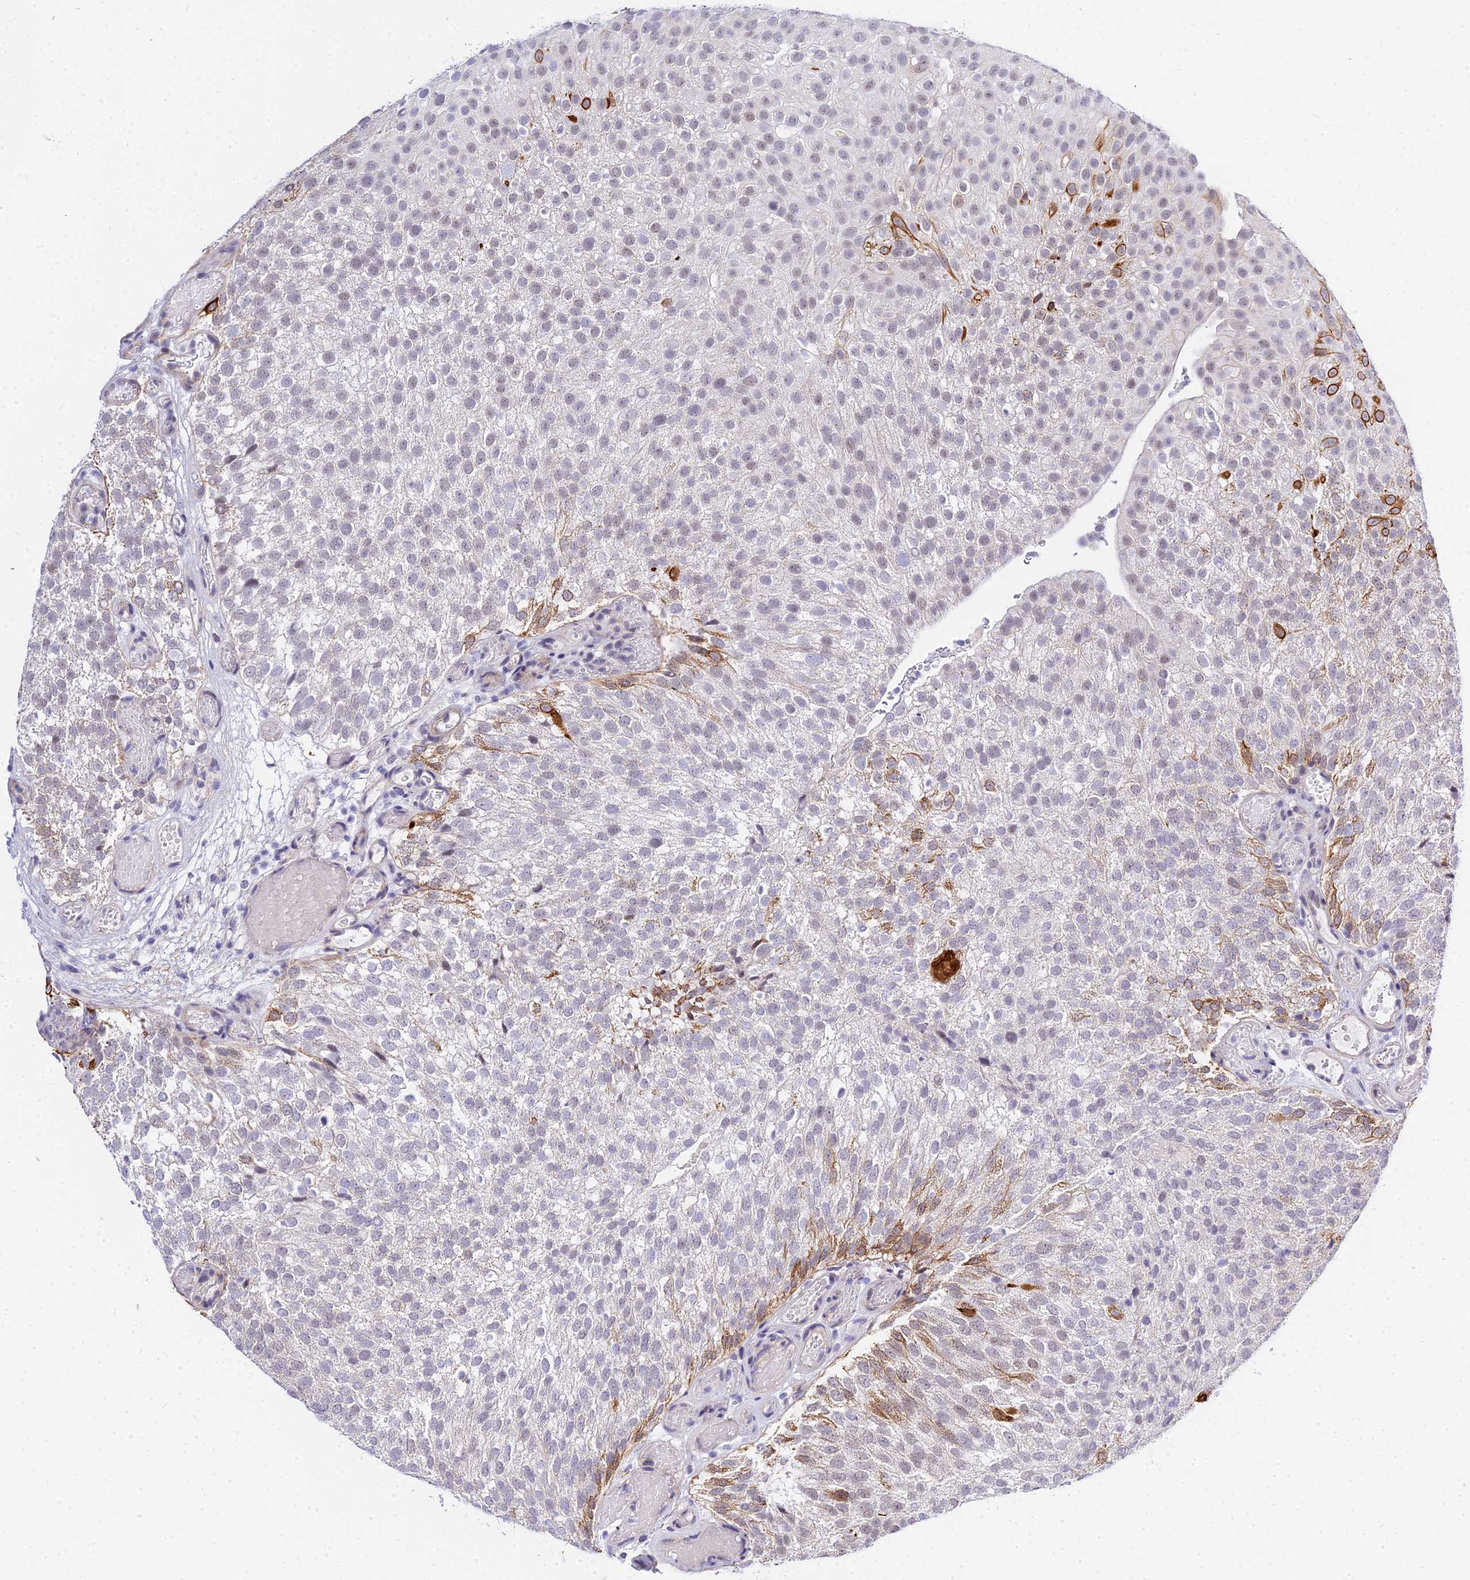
{"staining": {"intensity": "strong", "quantity": "<25%", "location": "cytoplasmic/membranous"}, "tissue": "urothelial cancer", "cell_type": "Tumor cells", "image_type": "cancer", "snomed": [{"axis": "morphology", "description": "Urothelial carcinoma, Low grade"}, {"axis": "topography", "description": "Urinary bladder"}], "caption": "A high-resolution image shows immunohistochemistry staining of urothelial cancer, which displays strong cytoplasmic/membranous positivity in about <25% of tumor cells.", "gene": "ZNF628", "patient": {"sex": "male", "age": 78}}